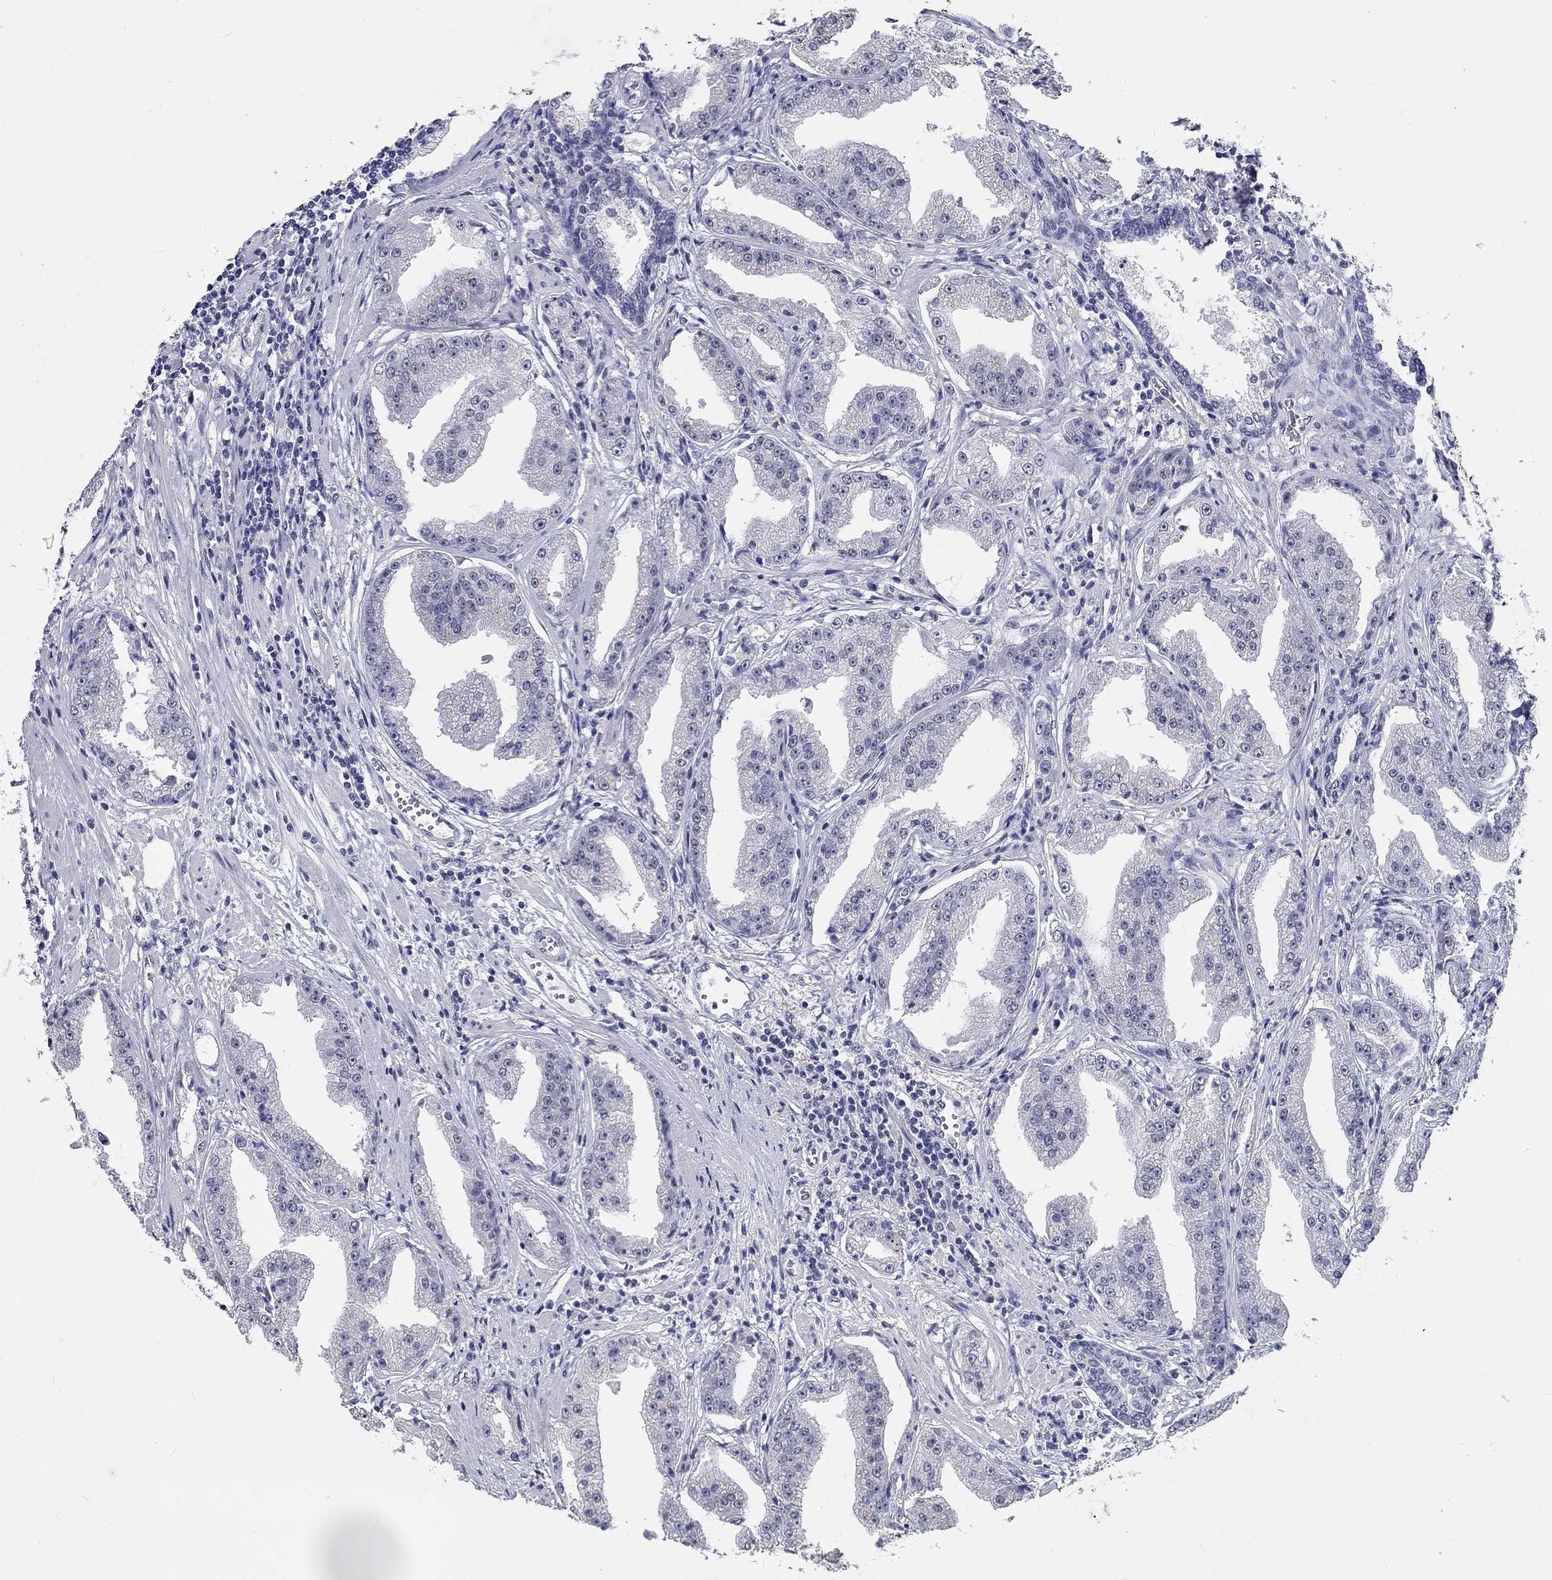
{"staining": {"intensity": "negative", "quantity": "none", "location": "none"}, "tissue": "prostate cancer", "cell_type": "Tumor cells", "image_type": "cancer", "snomed": [{"axis": "morphology", "description": "Adenocarcinoma, Low grade"}, {"axis": "topography", "description": "Prostate"}], "caption": "Prostate adenocarcinoma (low-grade) was stained to show a protein in brown. There is no significant positivity in tumor cells.", "gene": "GRIN1", "patient": {"sex": "male", "age": 62}}